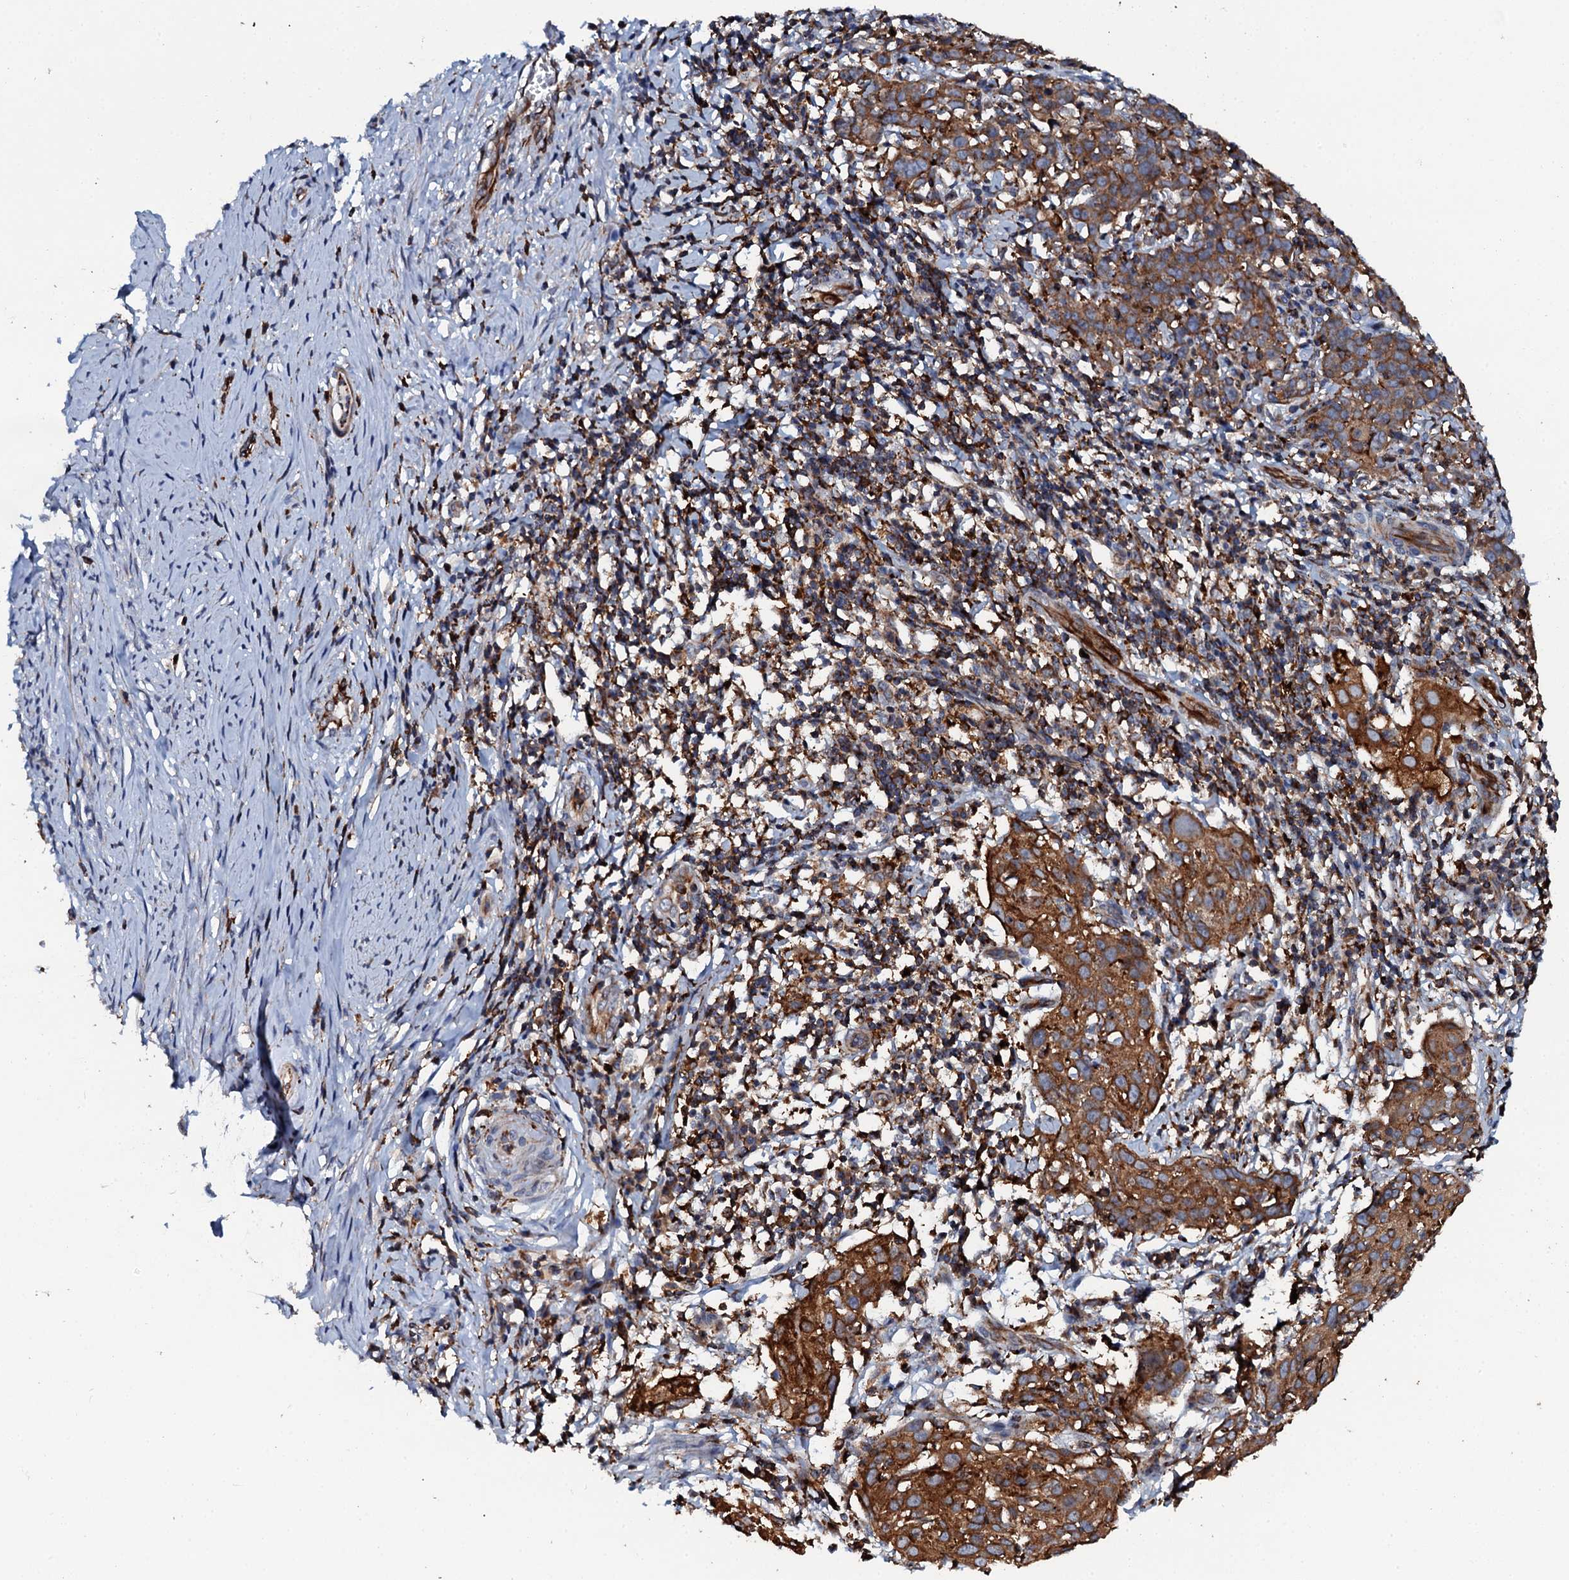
{"staining": {"intensity": "strong", "quantity": ">75%", "location": "cytoplasmic/membranous"}, "tissue": "cervical cancer", "cell_type": "Tumor cells", "image_type": "cancer", "snomed": [{"axis": "morphology", "description": "Squamous cell carcinoma, NOS"}, {"axis": "topography", "description": "Cervix"}], "caption": "Immunohistochemical staining of cervical squamous cell carcinoma reveals high levels of strong cytoplasmic/membranous protein staining in approximately >75% of tumor cells.", "gene": "VAMP8", "patient": {"sex": "female", "age": 50}}